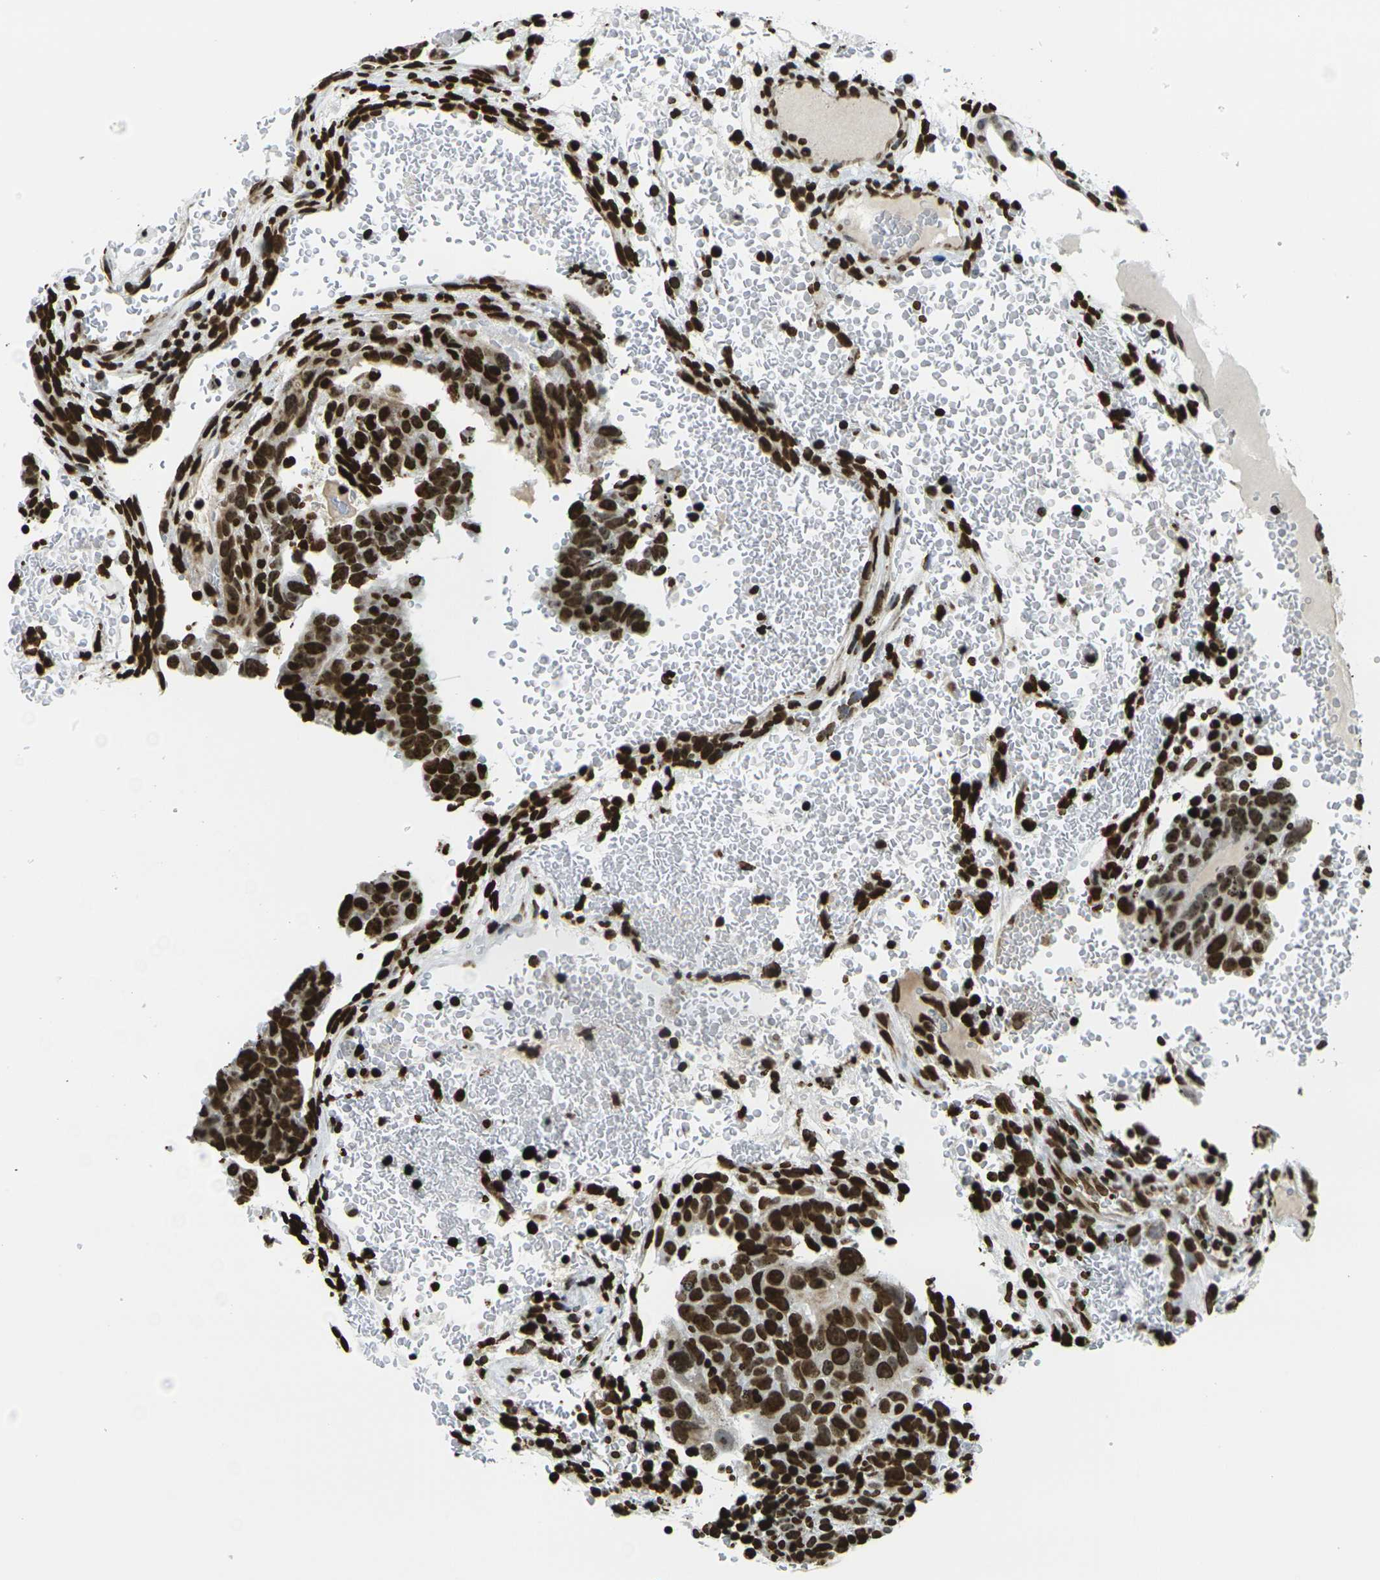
{"staining": {"intensity": "strong", "quantity": ">75%", "location": "nuclear"}, "tissue": "testis cancer", "cell_type": "Tumor cells", "image_type": "cancer", "snomed": [{"axis": "morphology", "description": "Seminoma, NOS"}, {"axis": "morphology", "description": "Carcinoma, Embryonal, NOS"}, {"axis": "topography", "description": "Testis"}], "caption": "Tumor cells display high levels of strong nuclear expression in approximately >75% of cells in human testis cancer.", "gene": "H1-2", "patient": {"sex": "male", "age": 52}}